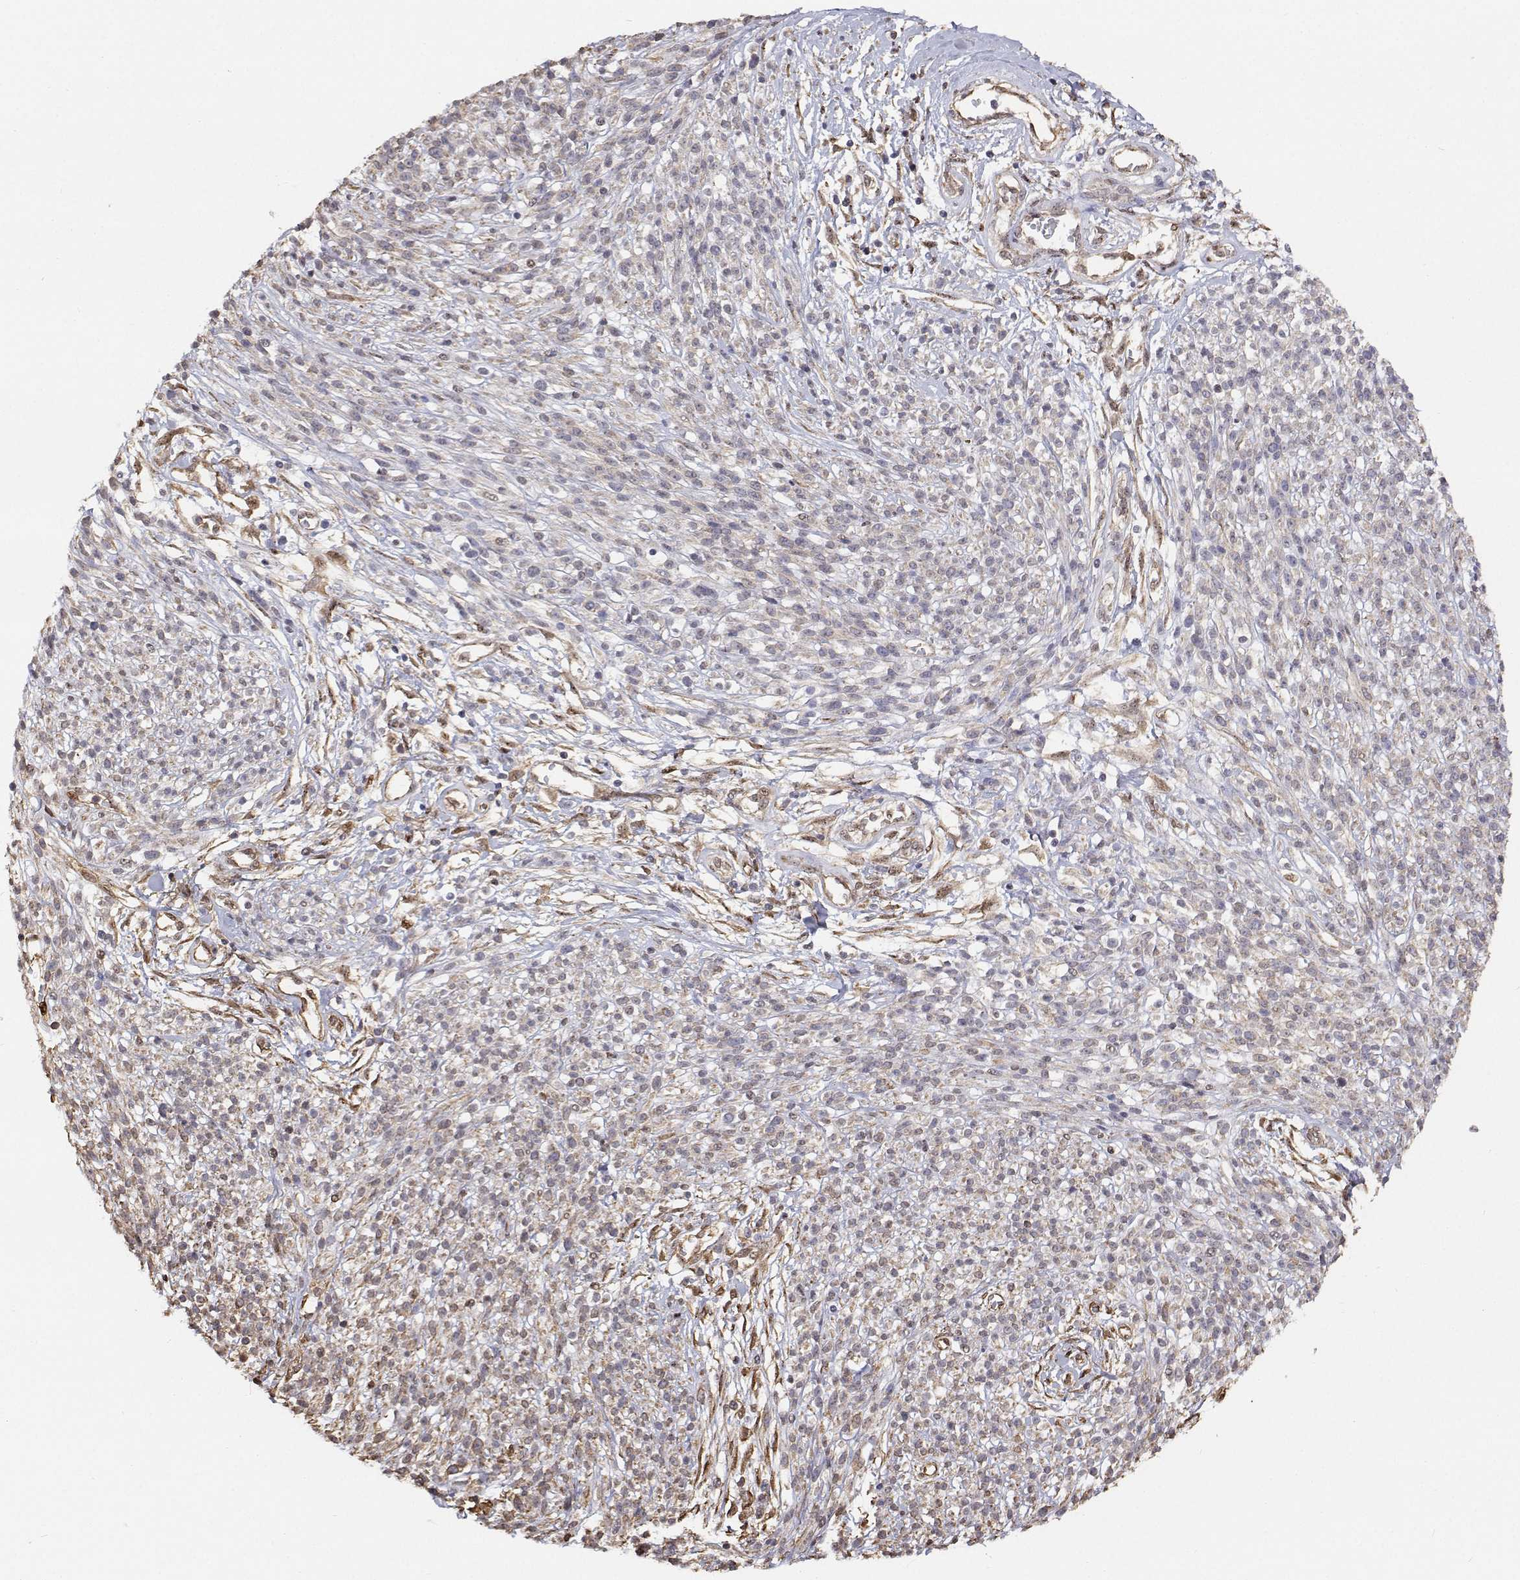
{"staining": {"intensity": "negative", "quantity": "none", "location": "none"}, "tissue": "melanoma", "cell_type": "Tumor cells", "image_type": "cancer", "snomed": [{"axis": "morphology", "description": "Malignant melanoma, NOS"}, {"axis": "topography", "description": "Skin"}, {"axis": "topography", "description": "Skin of trunk"}], "caption": "DAB immunohistochemical staining of human malignant melanoma demonstrates no significant staining in tumor cells. Nuclei are stained in blue.", "gene": "GSDMA", "patient": {"sex": "male", "age": 74}}